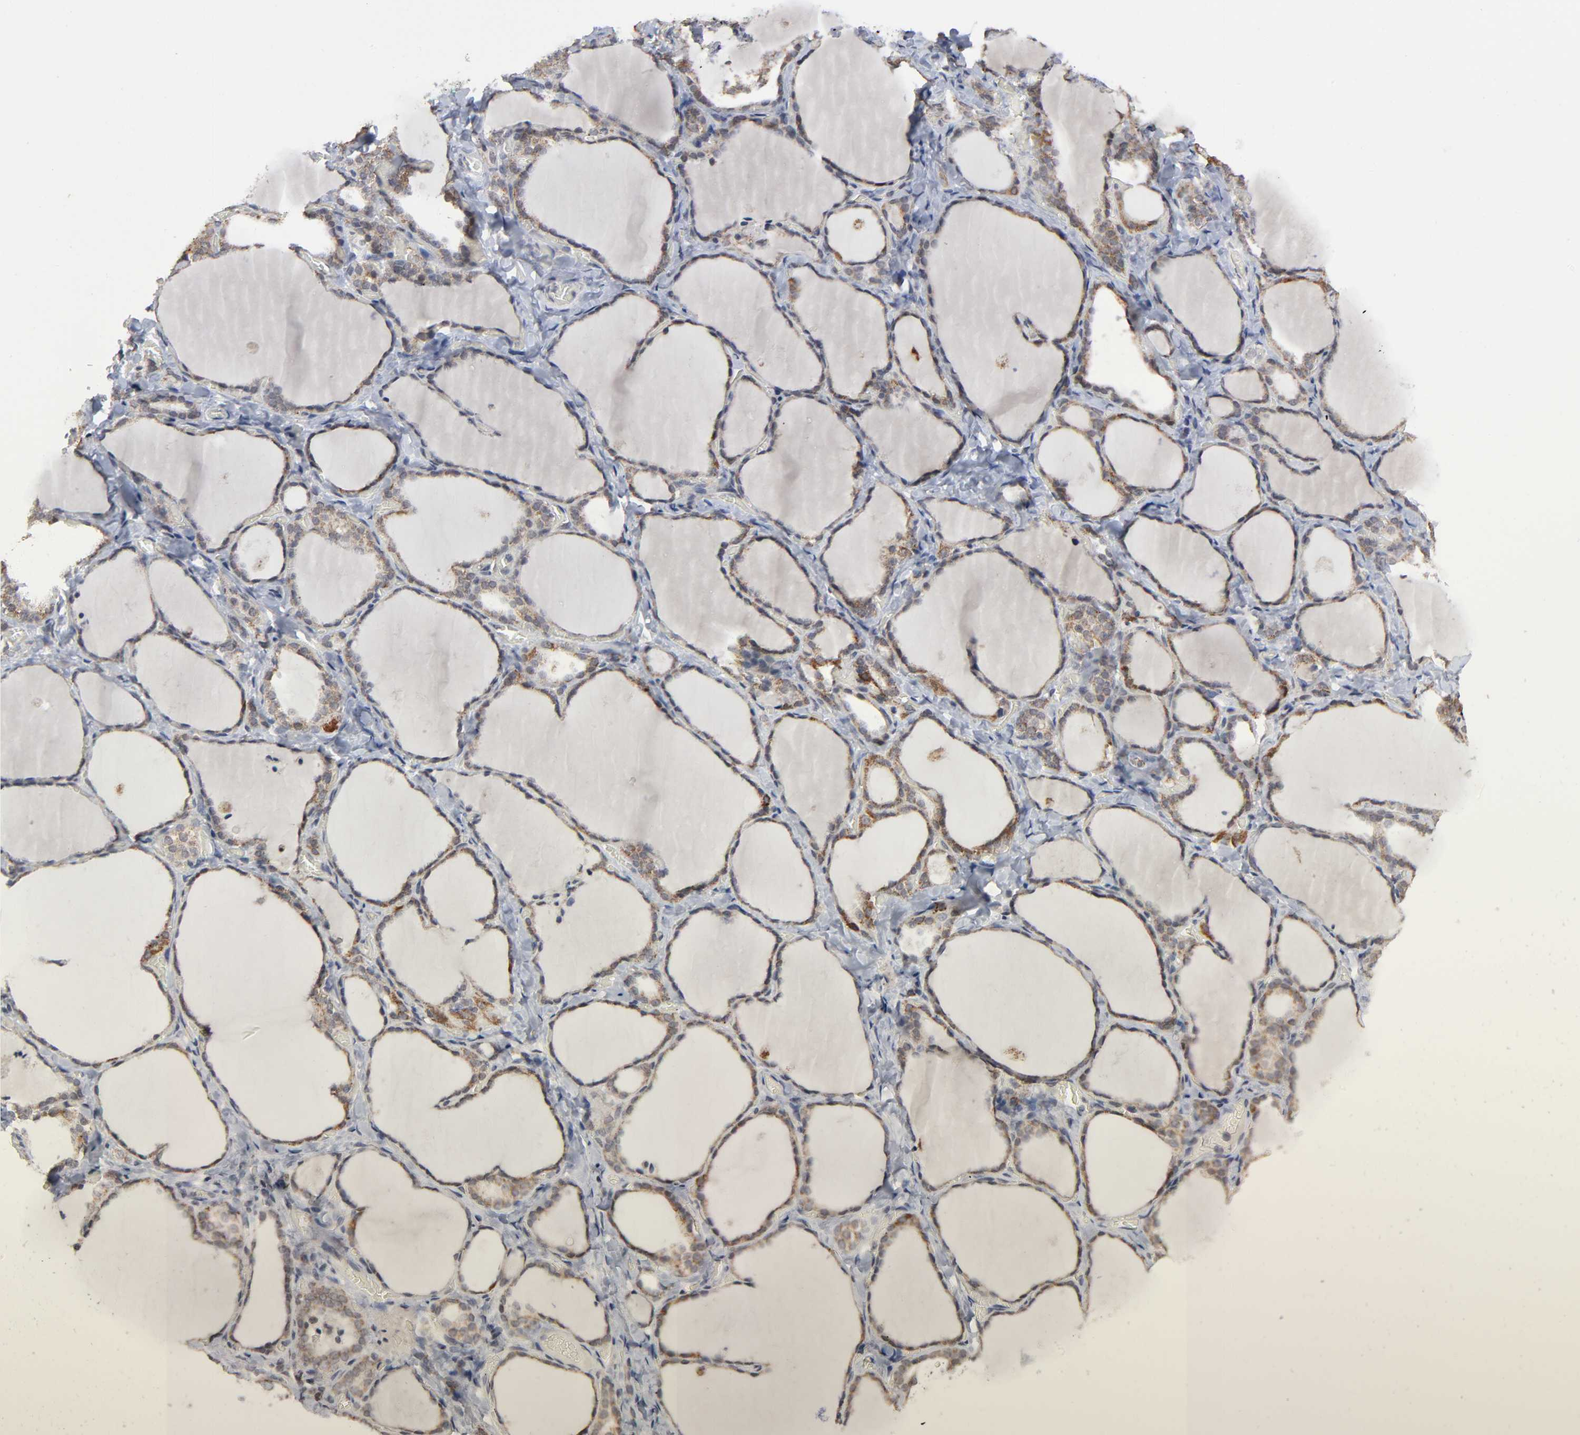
{"staining": {"intensity": "moderate", "quantity": ">75%", "location": "cytoplasmic/membranous"}, "tissue": "thyroid gland", "cell_type": "Glandular cells", "image_type": "normal", "snomed": [{"axis": "morphology", "description": "Normal tissue, NOS"}, {"axis": "morphology", "description": "Papillary adenocarcinoma, NOS"}, {"axis": "topography", "description": "Thyroid gland"}], "caption": "Brown immunohistochemical staining in unremarkable thyroid gland reveals moderate cytoplasmic/membranous positivity in about >75% of glandular cells.", "gene": "AUH", "patient": {"sex": "female", "age": 30}}